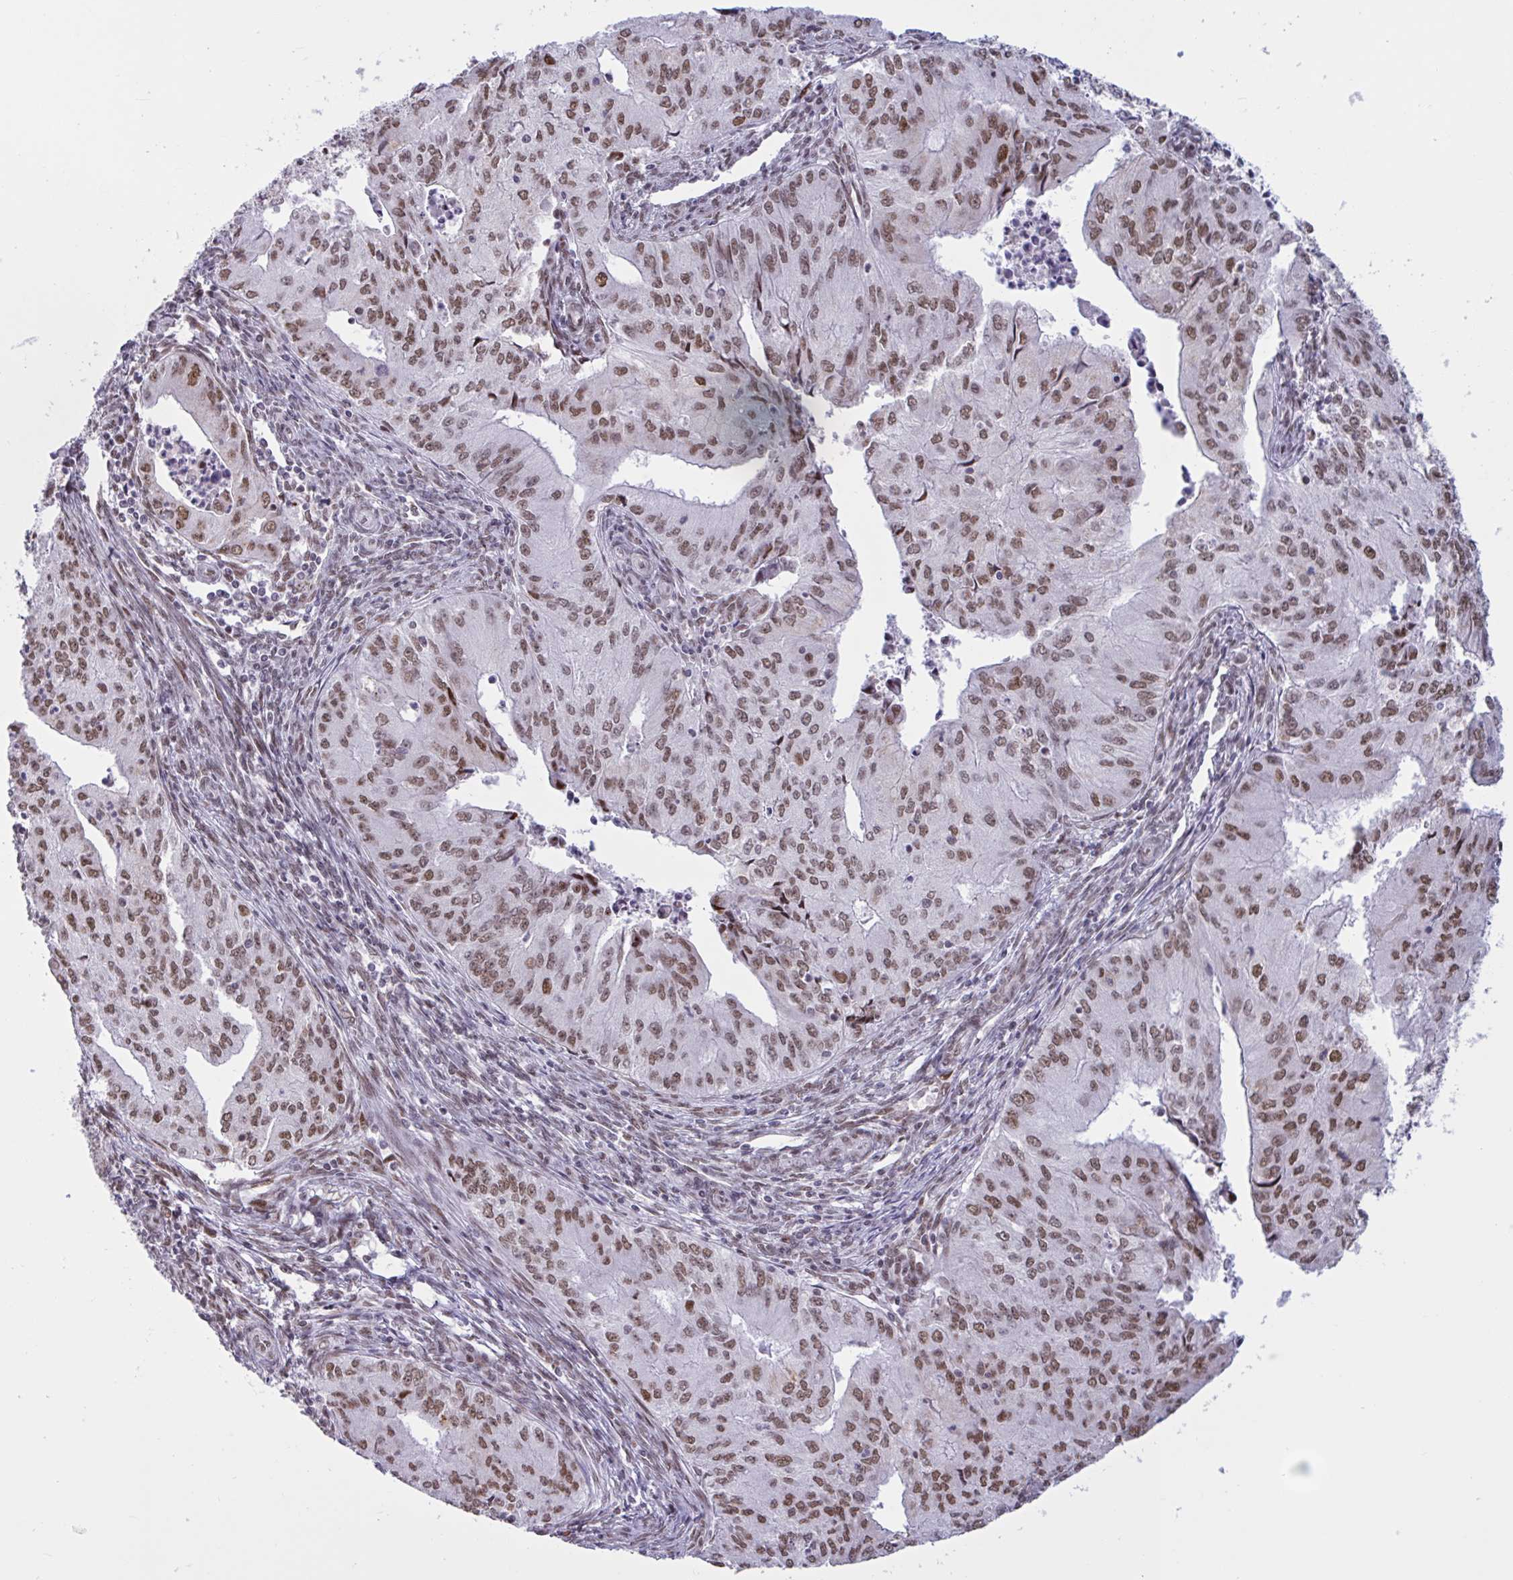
{"staining": {"intensity": "moderate", "quantity": ">75%", "location": "nuclear"}, "tissue": "endometrial cancer", "cell_type": "Tumor cells", "image_type": "cancer", "snomed": [{"axis": "morphology", "description": "Adenocarcinoma, NOS"}, {"axis": "topography", "description": "Endometrium"}], "caption": "Immunohistochemistry micrograph of neoplastic tissue: endometrial cancer (adenocarcinoma) stained using immunohistochemistry exhibits medium levels of moderate protein expression localized specifically in the nuclear of tumor cells, appearing as a nuclear brown color.", "gene": "CBFA2T2", "patient": {"sex": "female", "age": 50}}